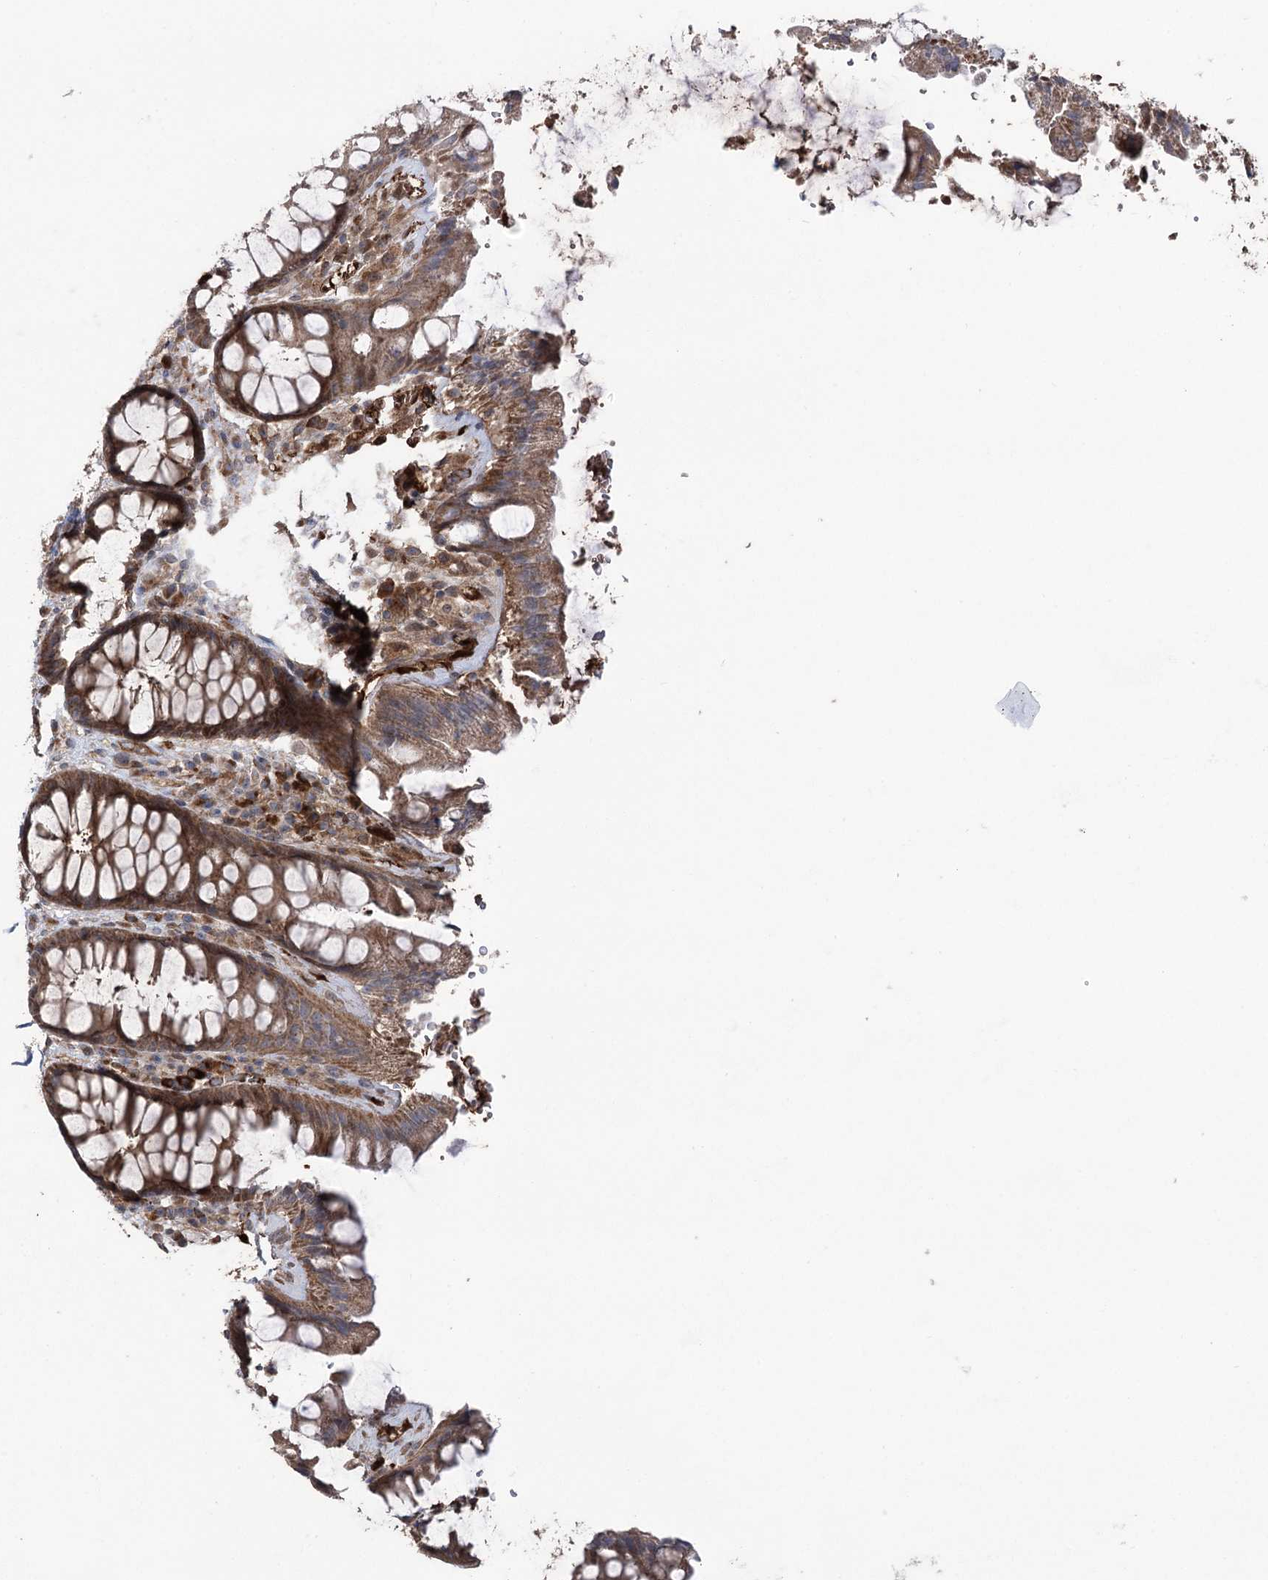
{"staining": {"intensity": "moderate", "quantity": ">75%", "location": "cytoplasmic/membranous"}, "tissue": "rectum", "cell_type": "Glandular cells", "image_type": "normal", "snomed": [{"axis": "morphology", "description": "Normal tissue, NOS"}, {"axis": "topography", "description": "Rectum"}], "caption": "Protein staining exhibits moderate cytoplasmic/membranous staining in approximately >75% of glandular cells in normal rectum. The protein is shown in brown color, while the nuclei are stained blue.", "gene": "OTUD1", "patient": {"sex": "female", "age": 46}}